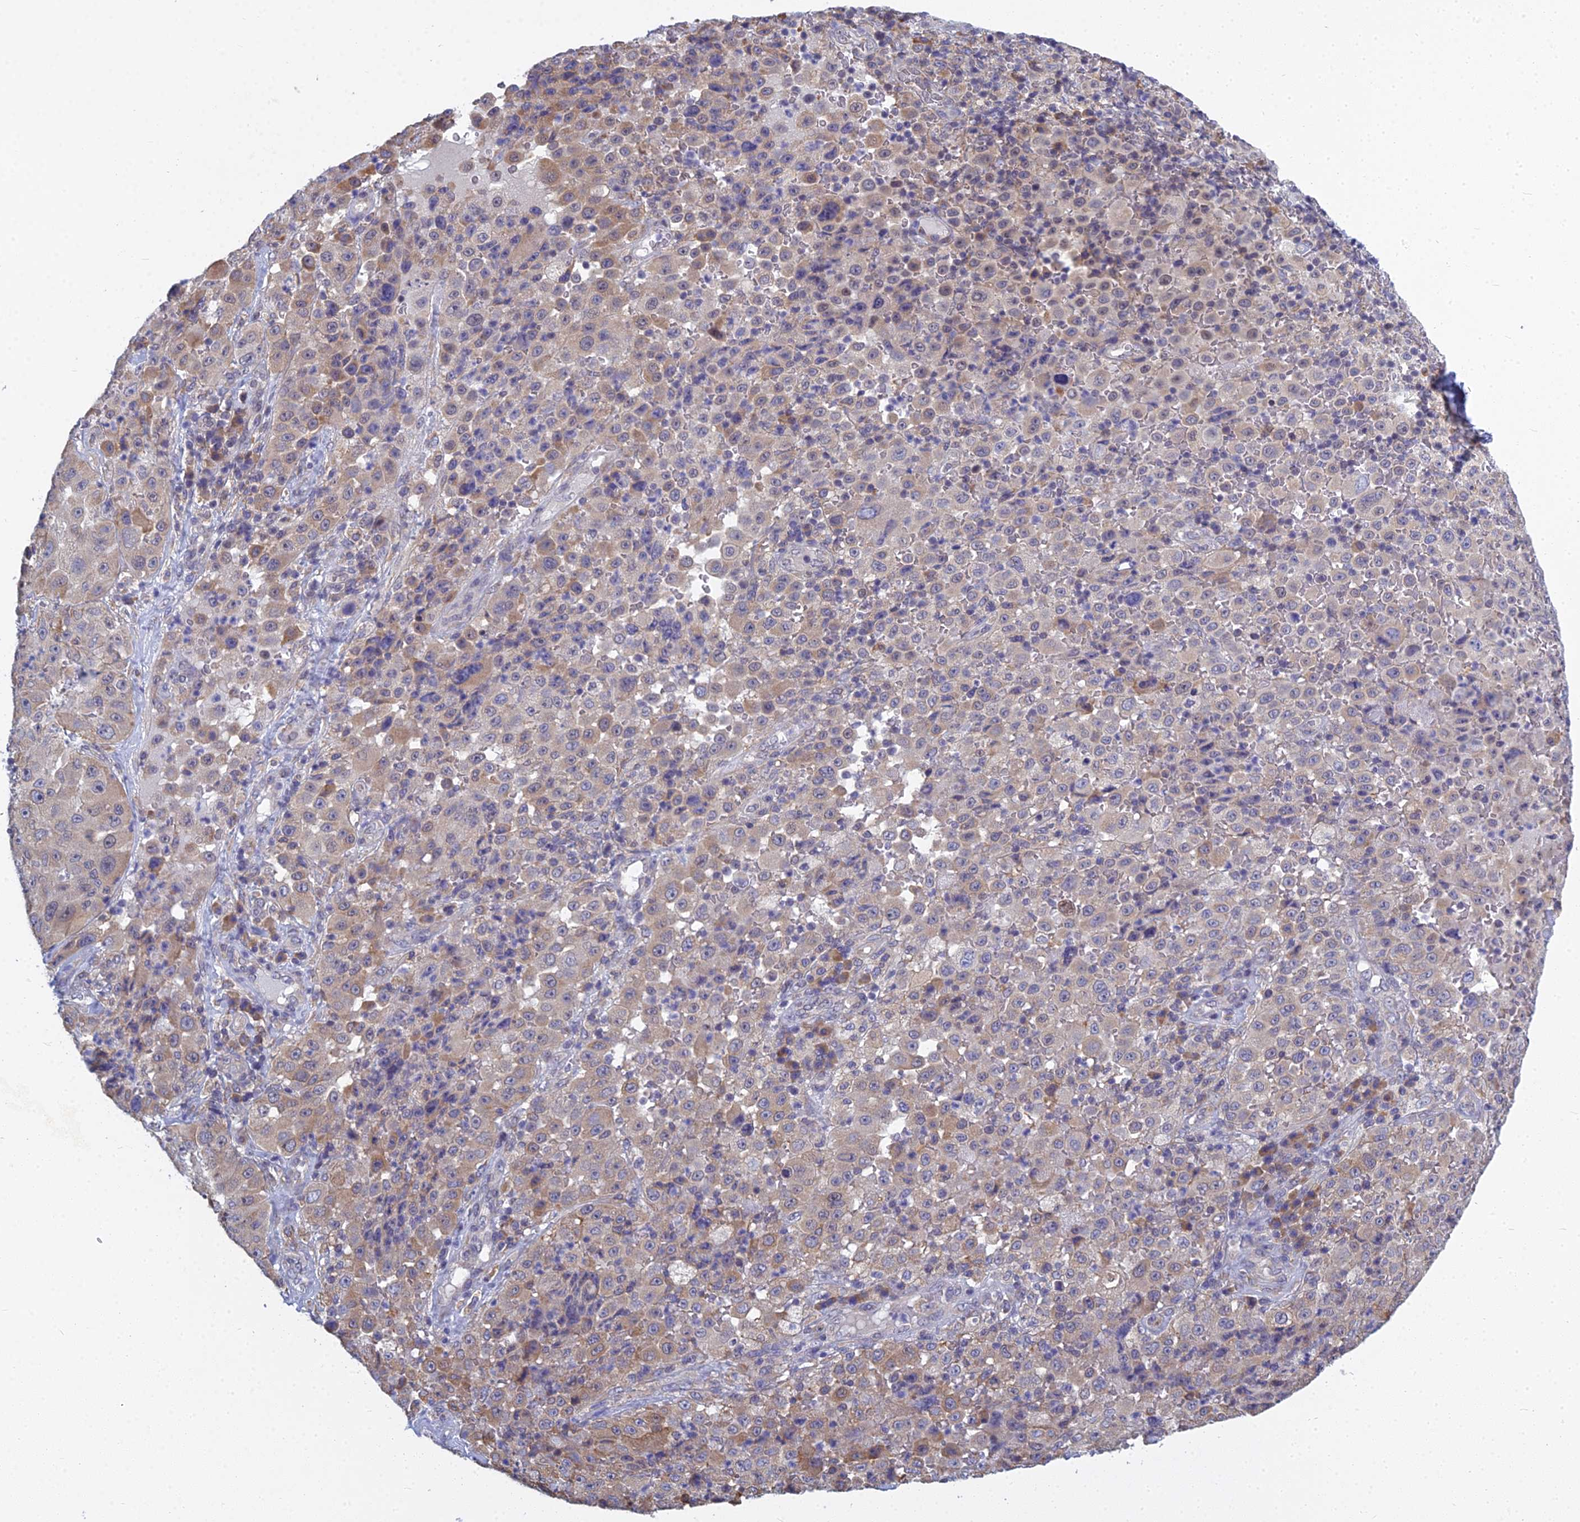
{"staining": {"intensity": "moderate", "quantity": "<25%", "location": "cytoplasmic/membranous"}, "tissue": "melanoma", "cell_type": "Tumor cells", "image_type": "cancer", "snomed": [{"axis": "morphology", "description": "Malignant melanoma, Metastatic site"}, {"axis": "topography", "description": "Lymph node"}], "caption": "Protein expression analysis of melanoma exhibits moderate cytoplasmic/membranous expression in about <25% of tumor cells.", "gene": "KIAA1143", "patient": {"sex": "male", "age": 62}}